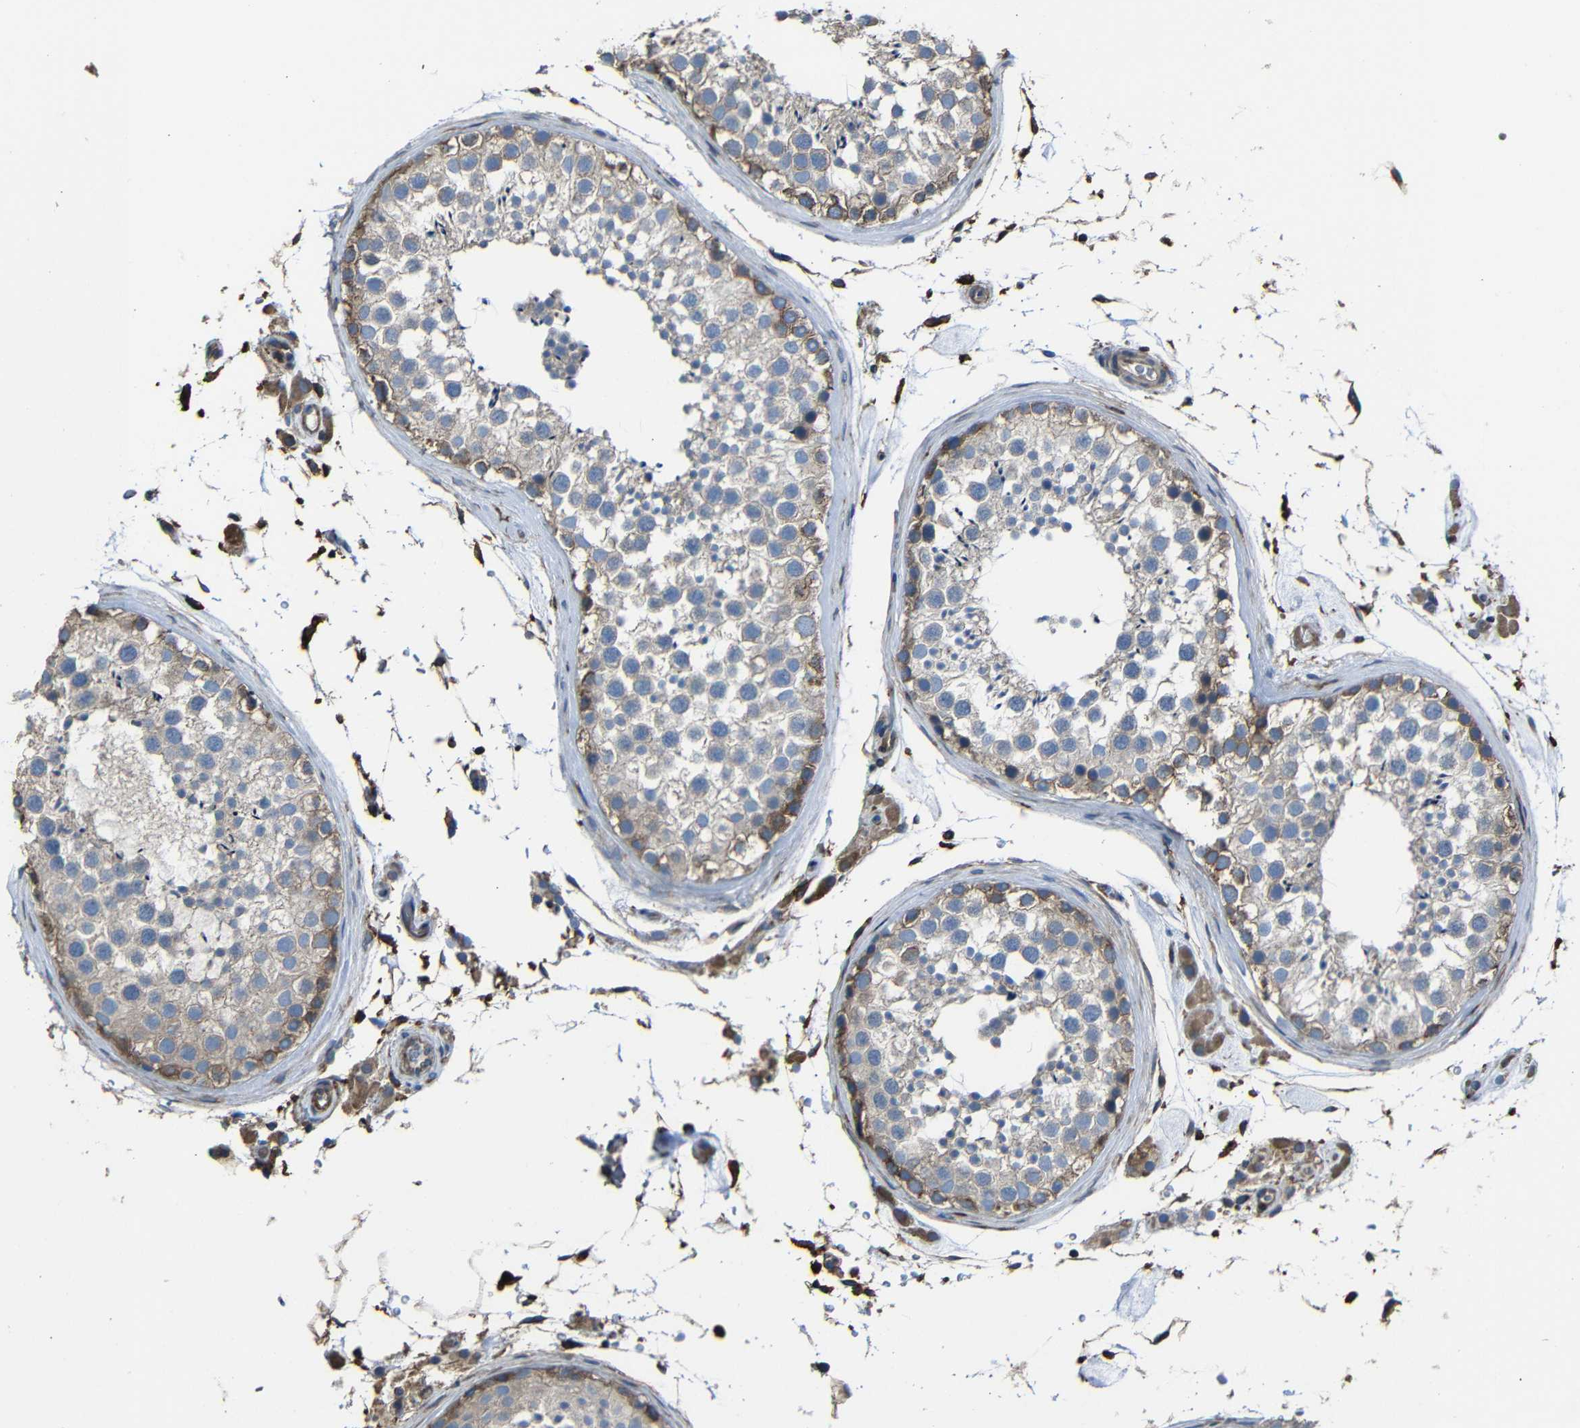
{"staining": {"intensity": "moderate", "quantity": "<25%", "location": "cytoplasmic/membranous"}, "tissue": "testis", "cell_type": "Cells in seminiferous ducts", "image_type": "normal", "snomed": [{"axis": "morphology", "description": "Normal tissue, NOS"}, {"axis": "topography", "description": "Testis"}], "caption": "Cells in seminiferous ducts show moderate cytoplasmic/membranous positivity in approximately <25% of cells in unremarkable testis. Using DAB (brown) and hematoxylin (blue) stains, captured at high magnification using brightfield microscopy.", "gene": "ADGRE5", "patient": {"sex": "male", "age": 46}}